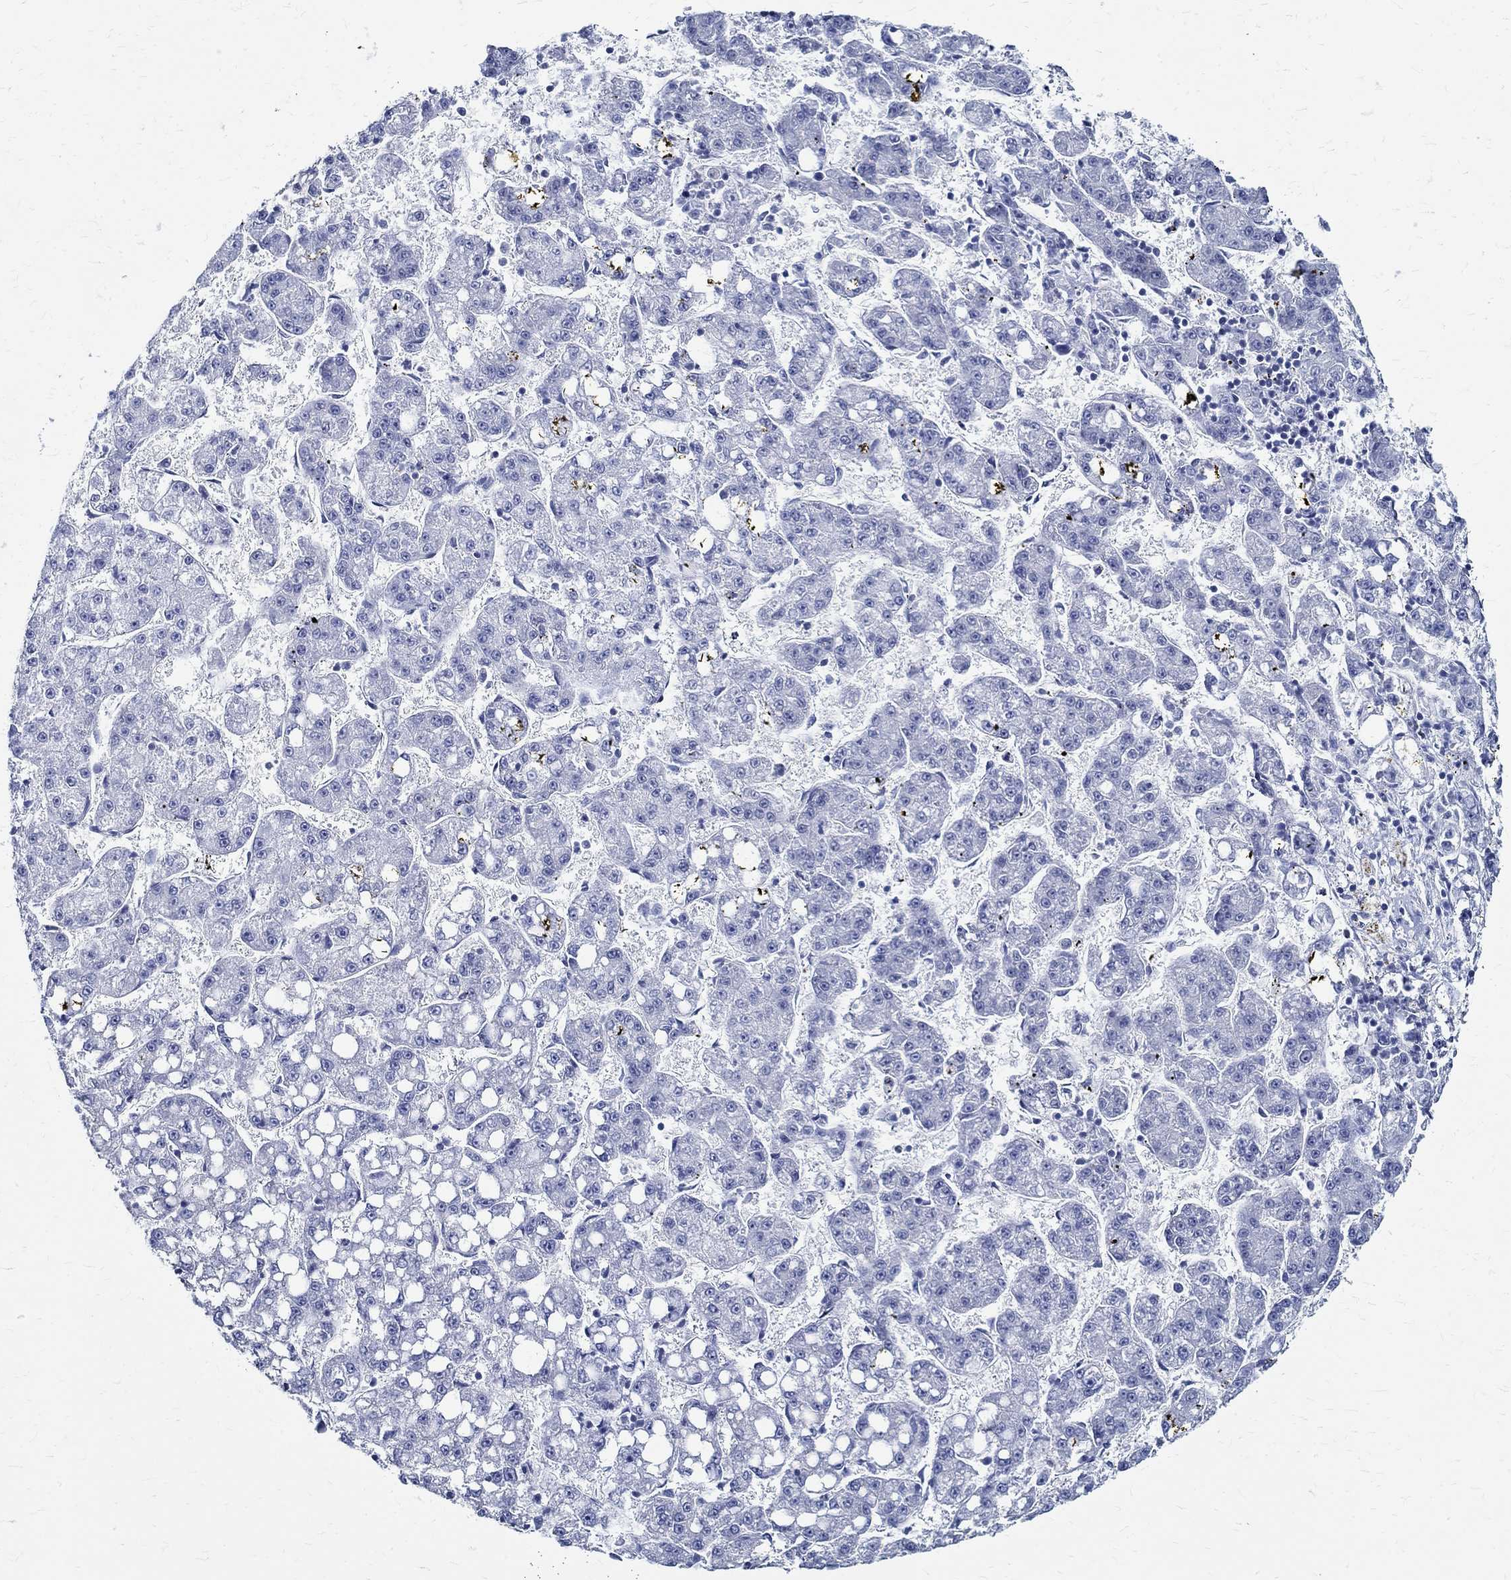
{"staining": {"intensity": "negative", "quantity": "none", "location": "none"}, "tissue": "liver cancer", "cell_type": "Tumor cells", "image_type": "cancer", "snomed": [{"axis": "morphology", "description": "Carcinoma, Hepatocellular, NOS"}, {"axis": "topography", "description": "Liver"}], "caption": "Image shows no significant protein expression in tumor cells of liver cancer (hepatocellular carcinoma).", "gene": "BSPRY", "patient": {"sex": "female", "age": 65}}